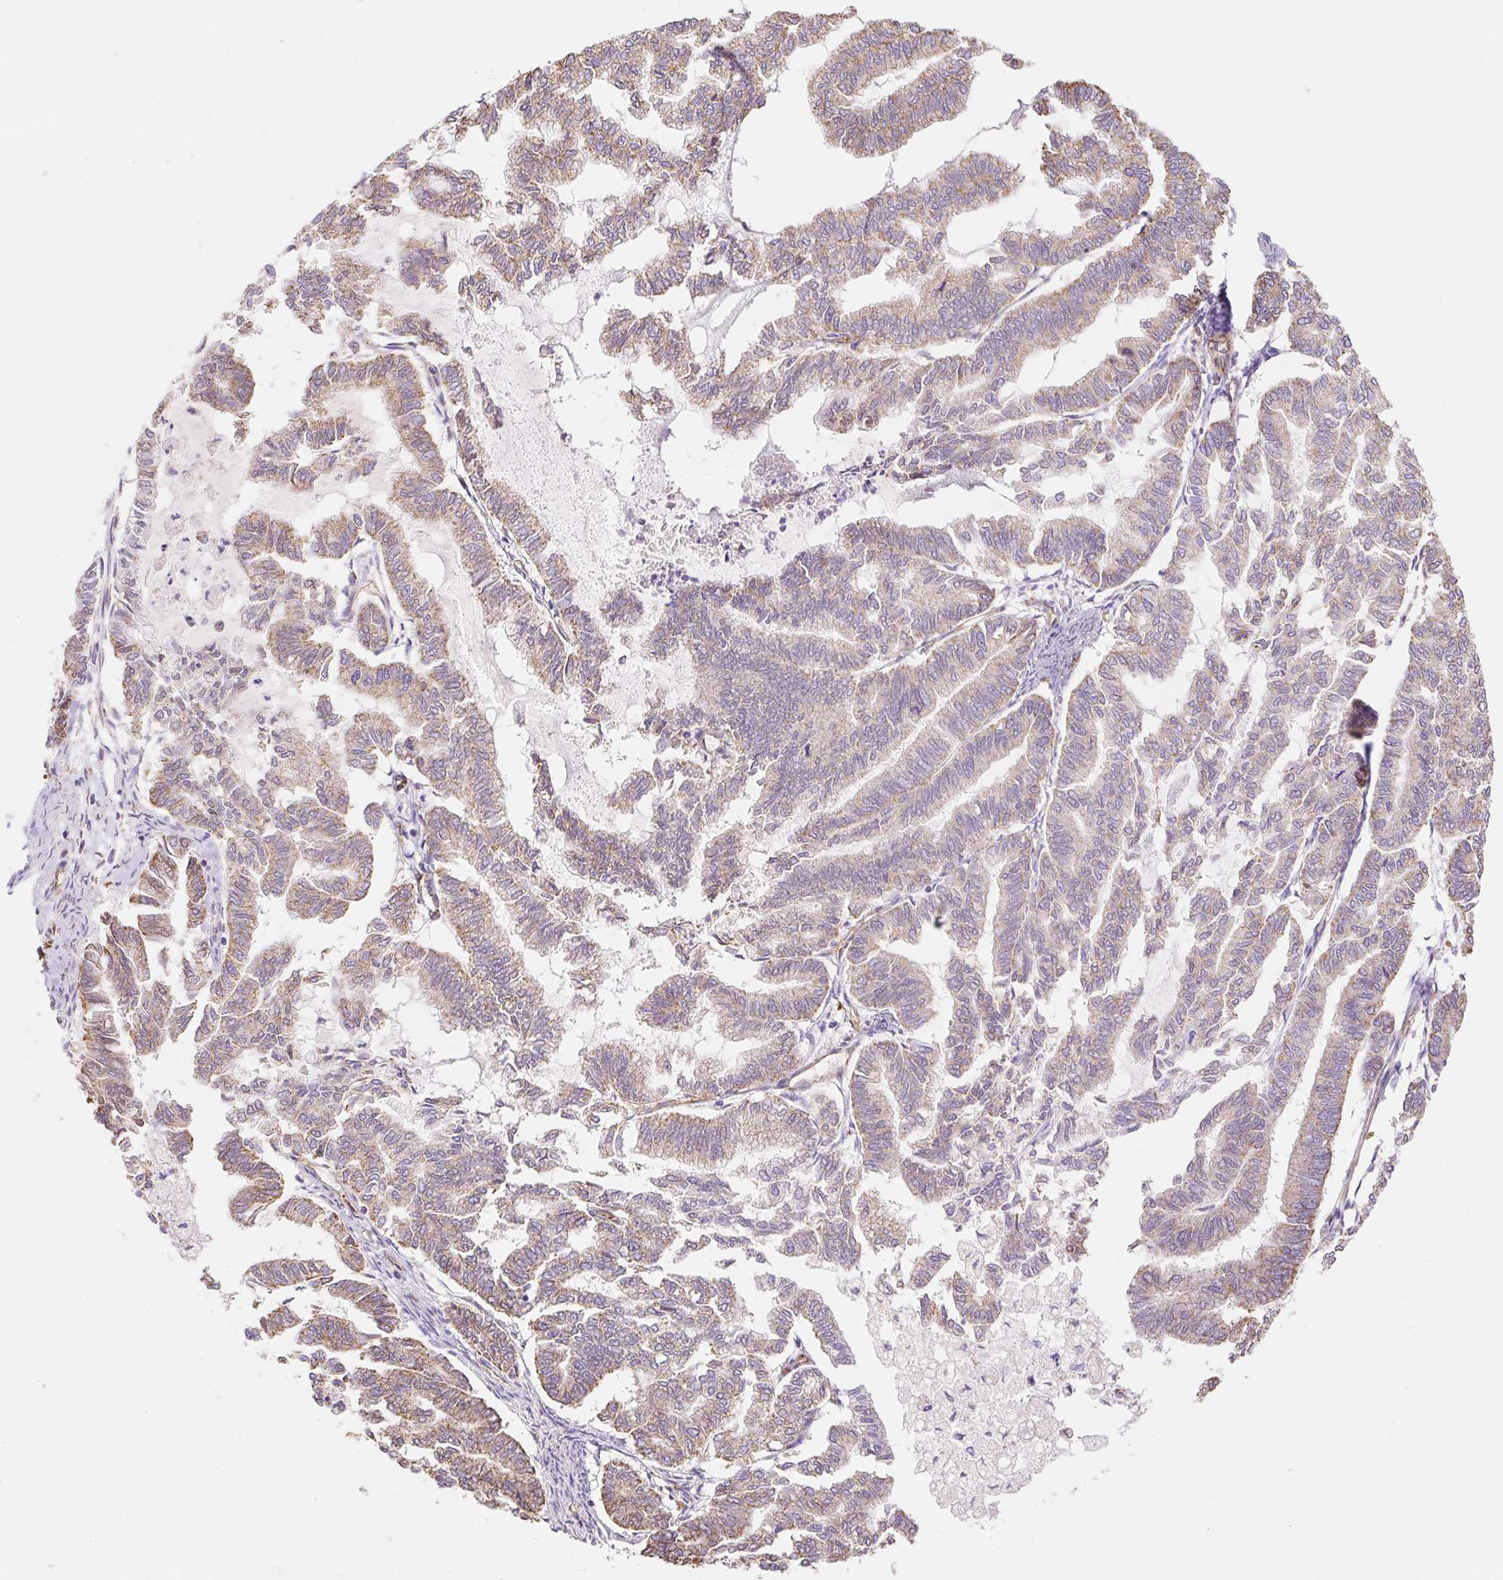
{"staining": {"intensity": "moderate", "quantity": "25%-75%", "location": "cytoplasmic/membranous"}, "tissue": "endometrial cancer", "cell_type": "Tumor cells", "image_type": "cancer", "snomed": [{"axis": "morphology", "description": "Adenocarcinoma, NOS"}, {"axis": "topography", "description": "Endometrium"}], "caption": "This is an image of immunohistochemistry staining of endometrial adenocarcinoma, which shows moderate staining in the cytoplasmic/membranous of tumor cells.", "gene": "ESAM", "patient": {"sex": "female", "age": 79}}